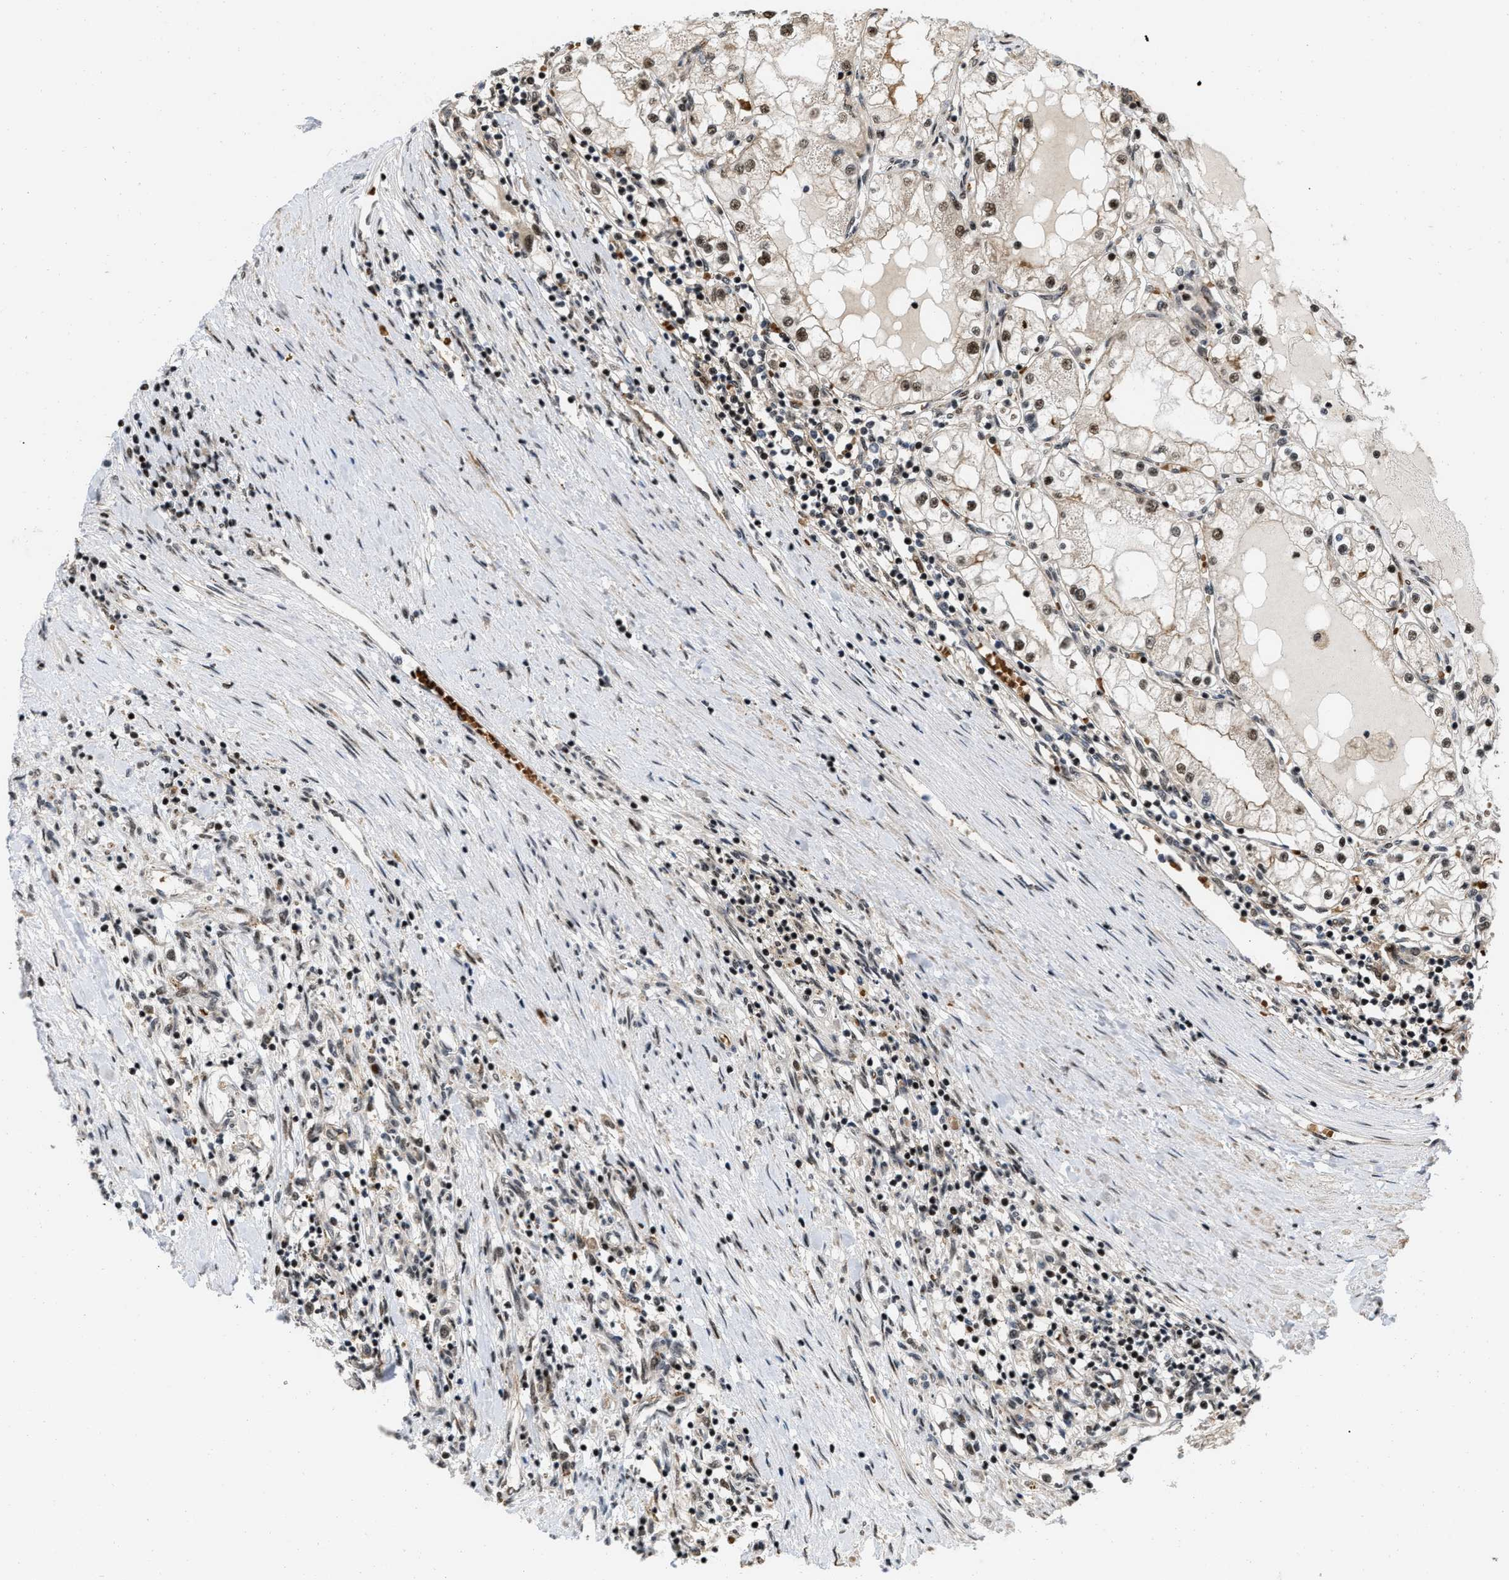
{"staining": {"intensity": "moderate", "quantity": ">75%", "location": "nuclear"}, "tissue": "renal cancer", "cell_type": "Tumor cells", "image_type": "cancer", "snomed": [{"axis": "morphology", "description": "Adenocarcinoma, NOS"}, {"axis": "topography", "description": "Kidney"}], "caption": "Protein expression analysis of human renal cancer reveals moderate nuclear staining in about >75% of tumor cells. The protein of interest is stained brown, and the nuclei are stained in blue (DAB (3,3'-diaminobenzidine) IHC with brightfield microscopy, high magnification).", "gene": "ANKRD11", "patient": {"sex": "male", "age": 68}}